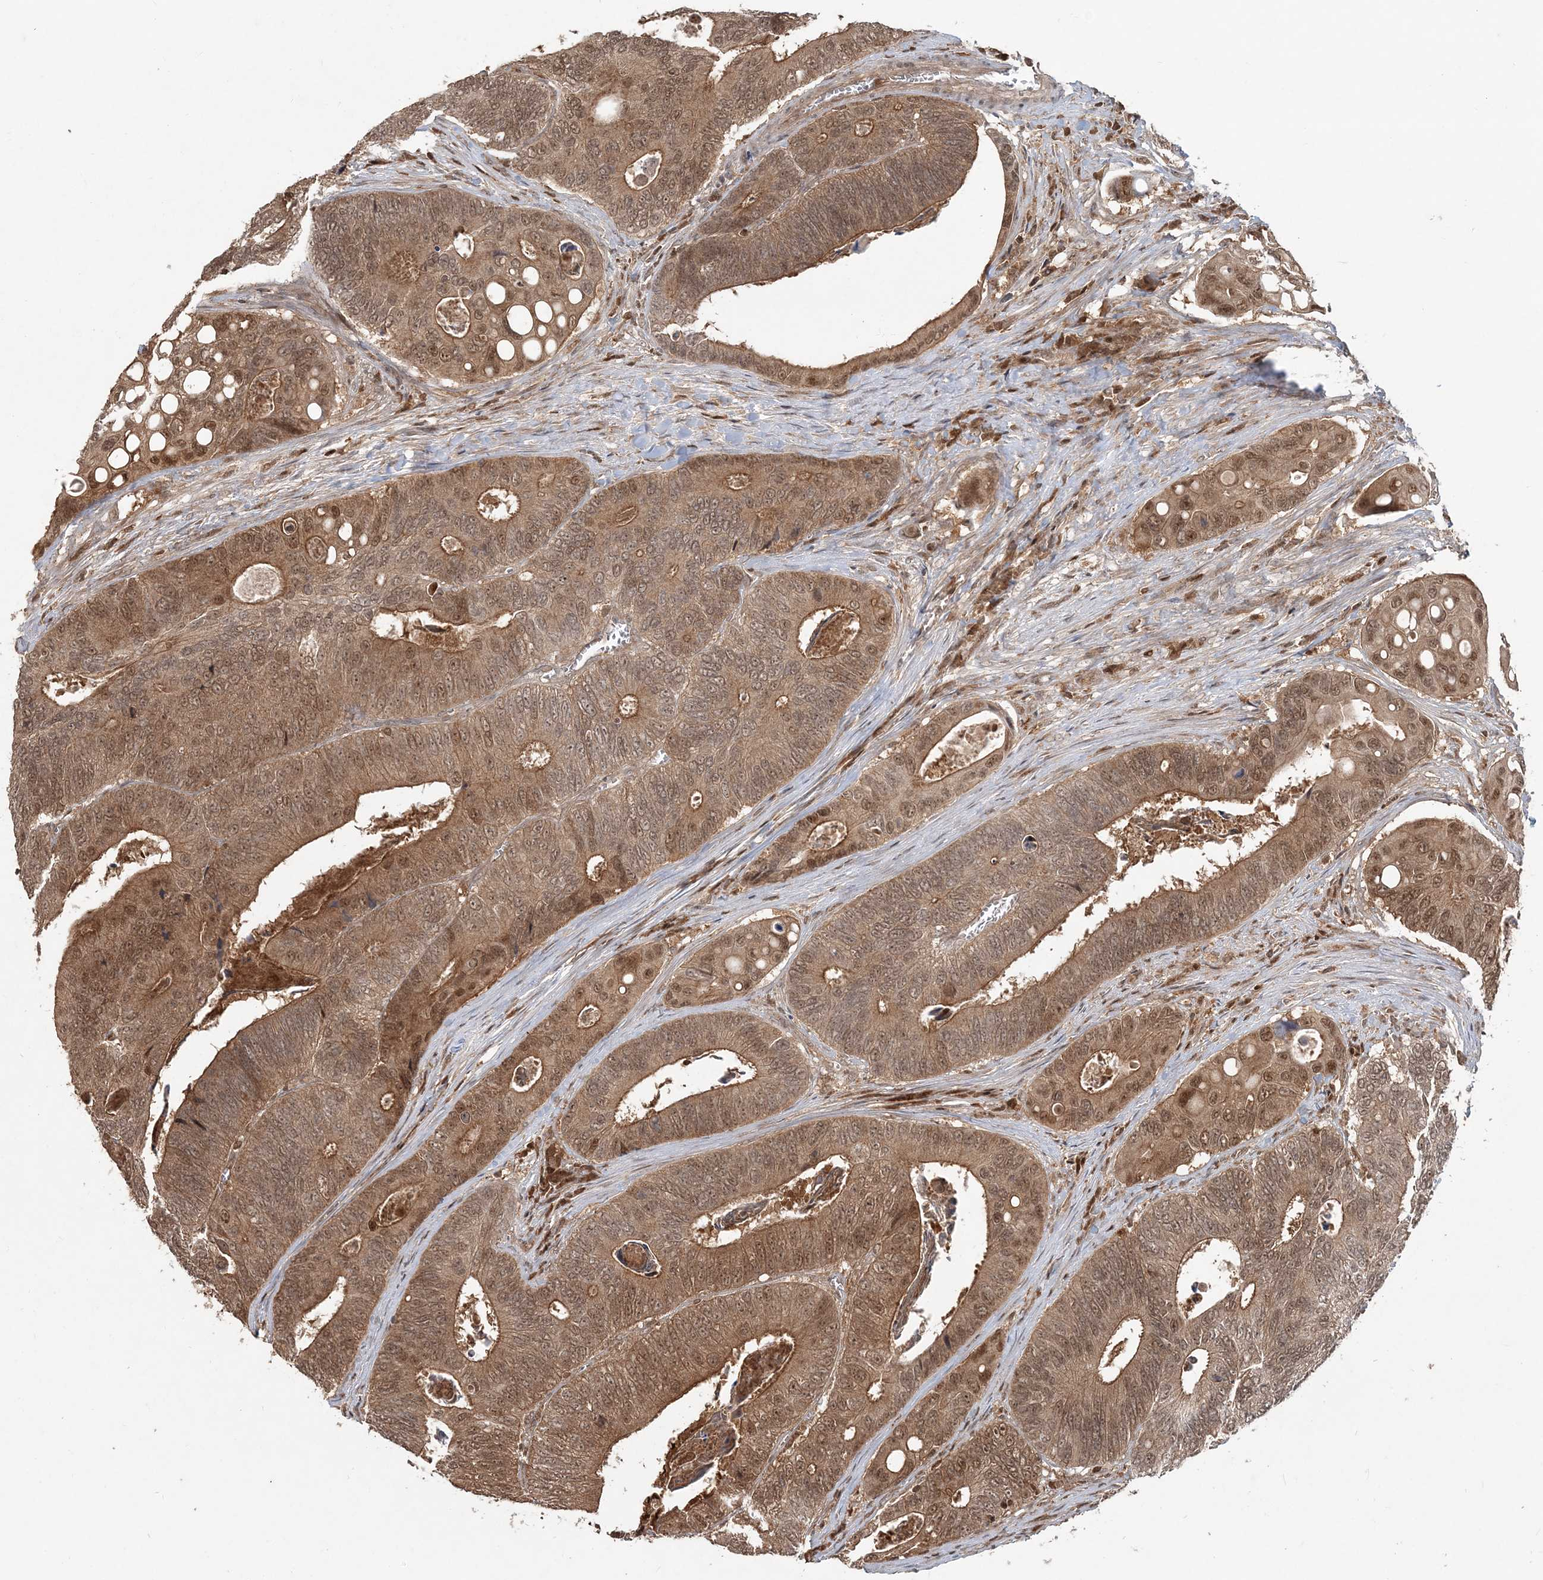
{"staining": {"intensity": "moderate", "quantity": ">75%", "location": "cytoplasmic/membranous,nuclear"}, "tissue": "colorectal cancer", "cell_type": "Tumor cells", "image_type": "cancer", "snomed": [{"axis": "morphology", "description": "Inflammation, NOS"}, {"axis": "morphology", "description": "Adenocarcinoma, NOS"}, {"axis": "topography", "description": "Colon"}], "caption": "Moderate cytoplasmic/membranous and nuclear positivity is present in approximately >75% of tumor cells in colorectal adenocarcinoma.", "gene": "CAB39", "patient": {"sex": "male", "age": 72}}